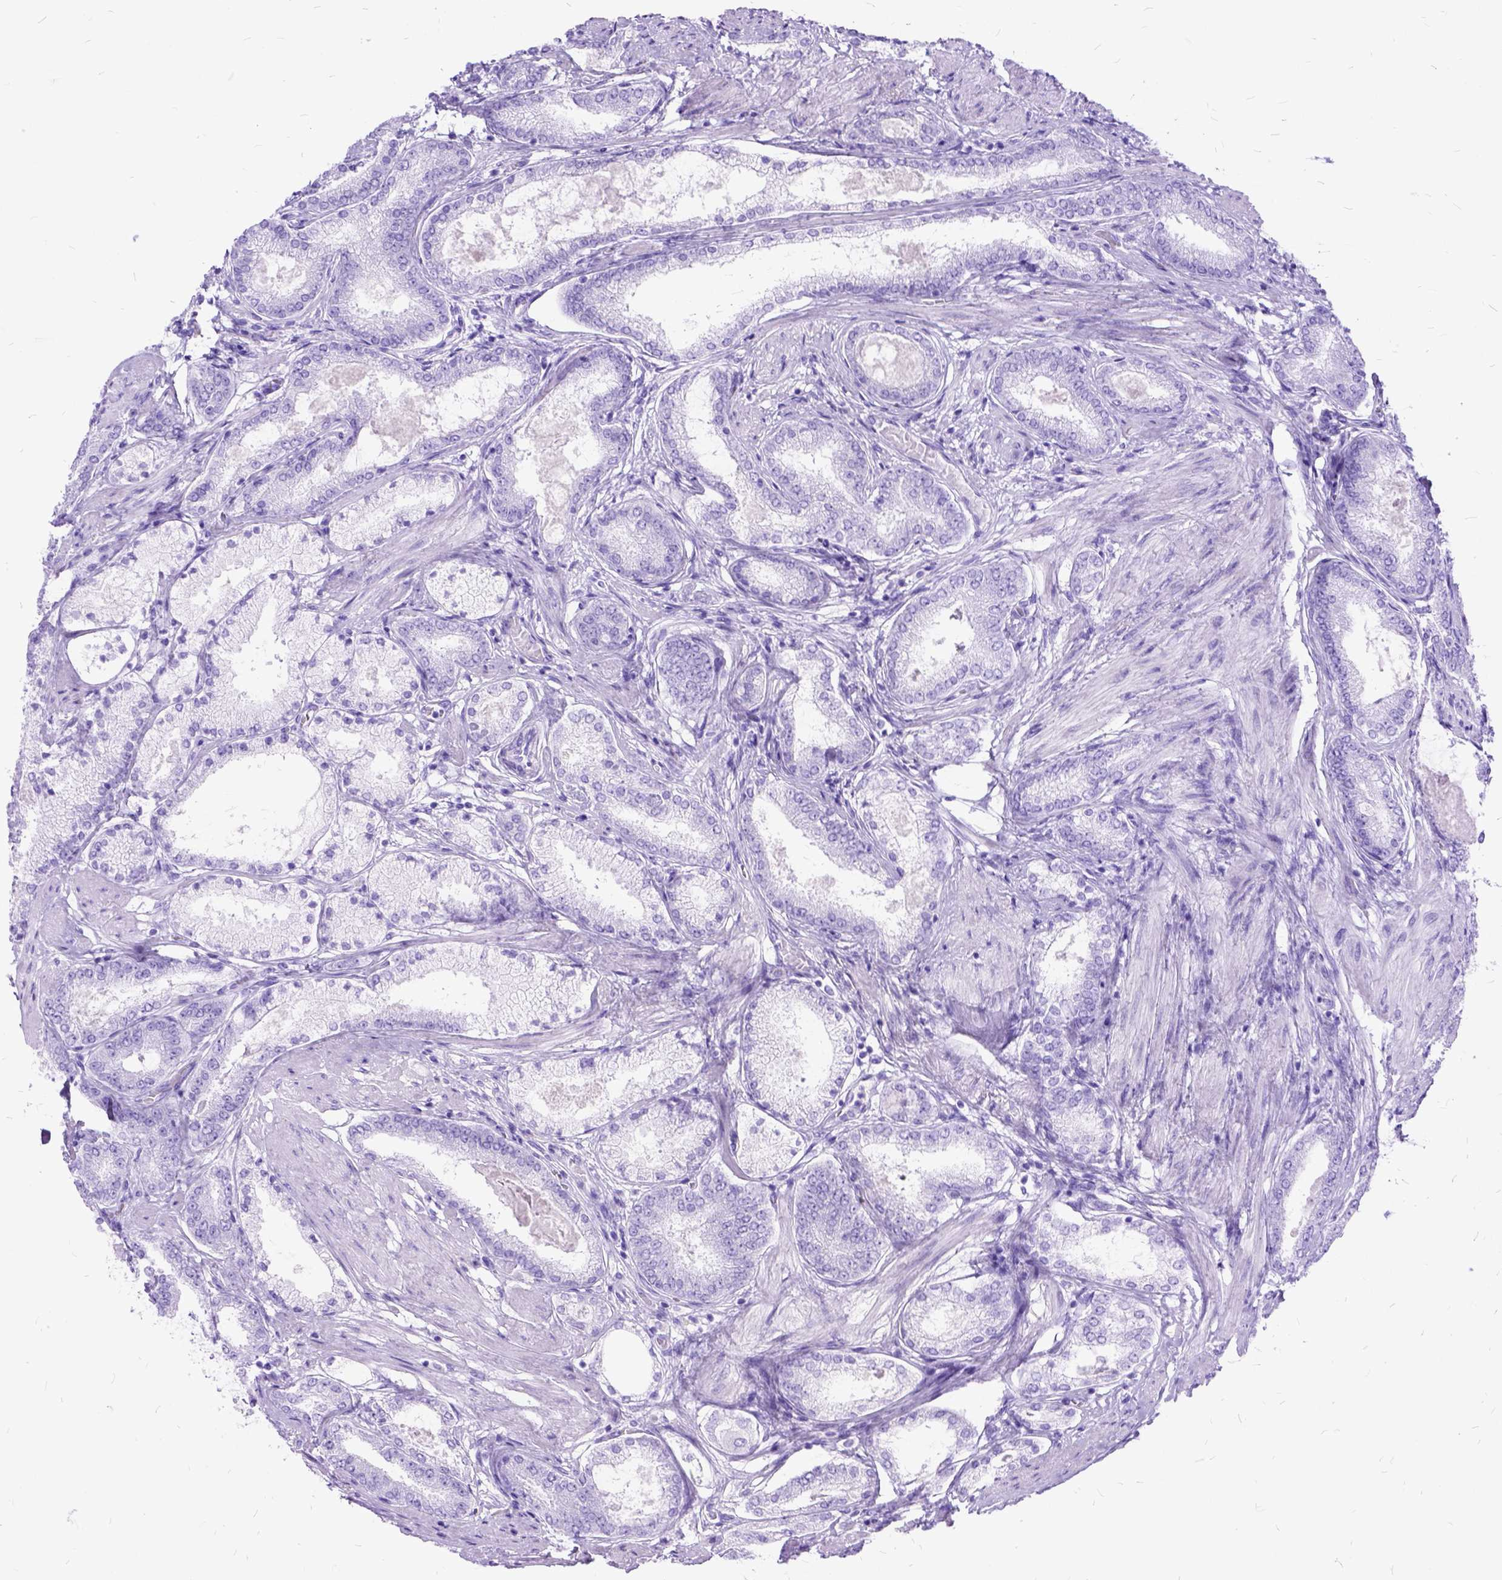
{"staining": {"intensity": "negative", "quantity": "none", "location": "none"}, "tissue": "prostate cancer", "cell_type": "Tumor cells", "image_type": "cancer", "snomed": [{"axis": "morphology", "description": "Adenocarcinoma, High grade"}, {"axis": "topography", "description": "Prostate"}], "caption": "There is no significant positivity in tumor cells of adenocarcinoma (high-grade) (prostate).", "gene": "DNAH2", "patient": {"sex": "male", "age": 63}}